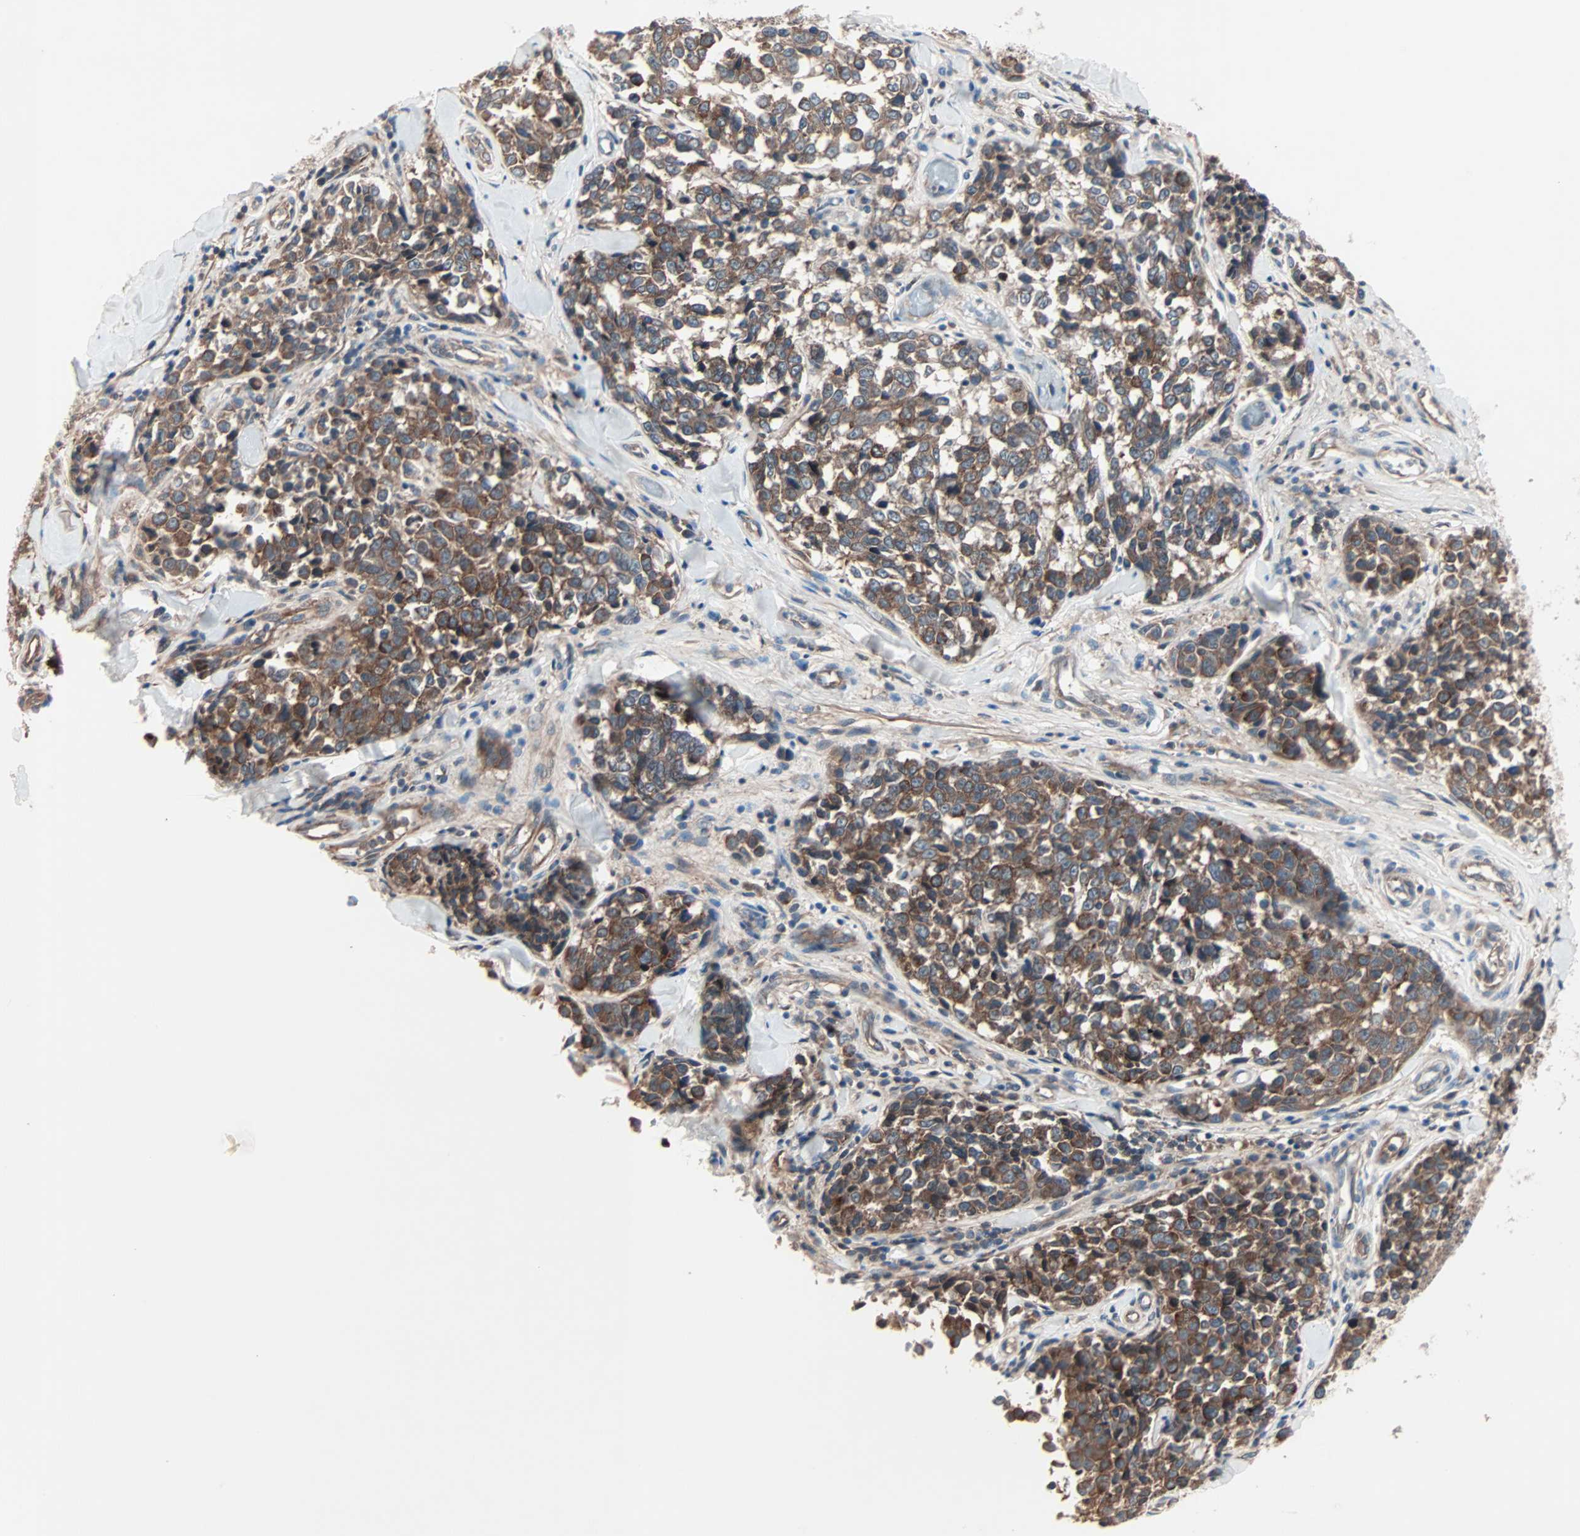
{"staining": {"intensity": "moderate", "quantity": ">75%", "location": "cytoplasmic/membranous"}, "tissue": "melanoma", "cell_type": "Tumor cells", "image_type": "cancer", "snomed": [{"axis": "morphology", "description": "Malignant melanoma, NOS"}, {"axis": "topography", "description": "Skin"}], "caption": "Melanoma stained with immunohistochemistry (IHC) shows moderate cytoplasmic/membranous positivity in about >75% of tumor cells.", "gene": "CAD", "patient": {"sex": "female", "age": 64}}